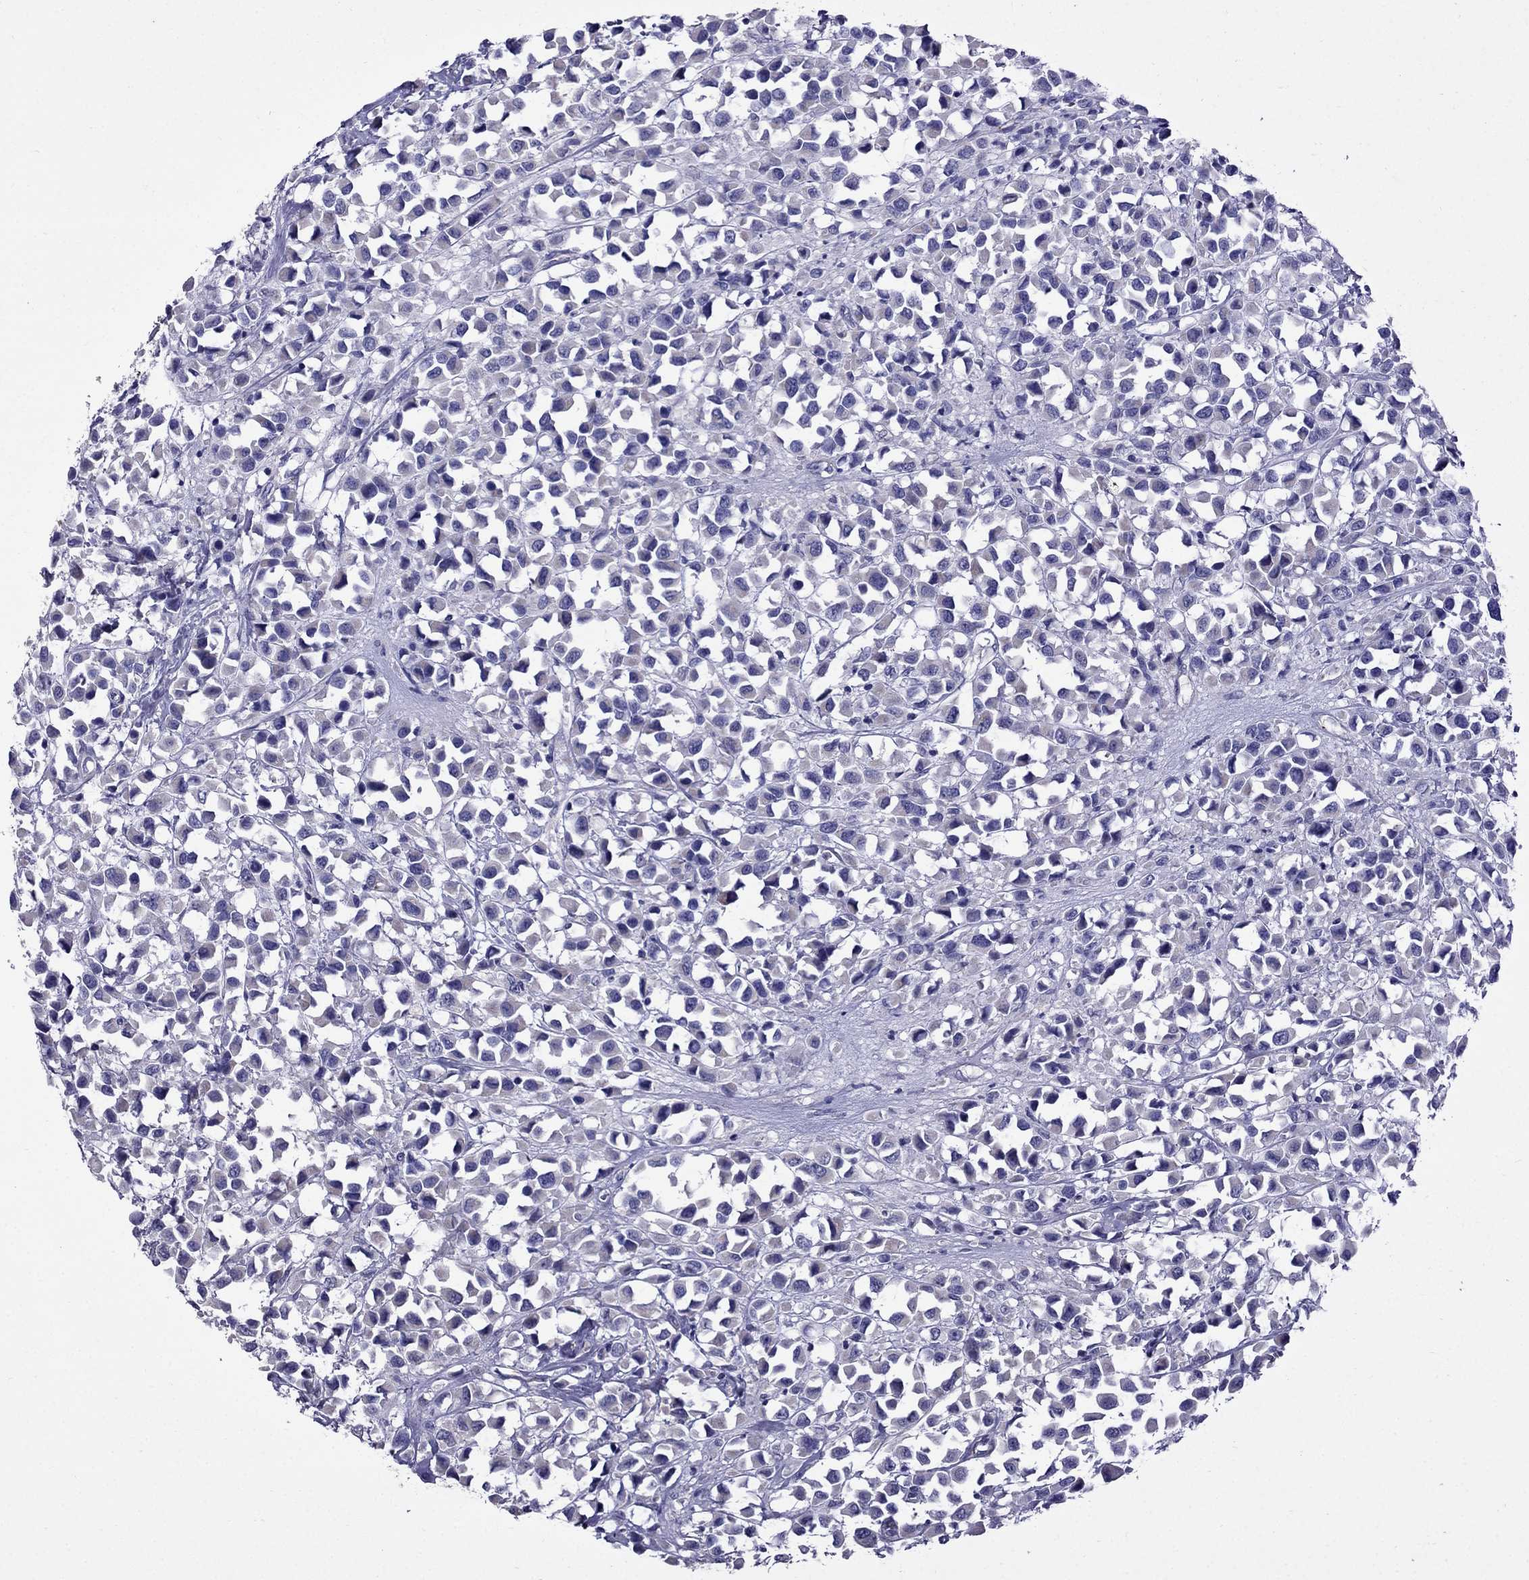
{"staining": {"intensity": "negative", "quantity": "none", "location": "none"}, "tissue": "breast cancer", "cell_type": "Tumor cells", "image_type": "cancer", "snomed": [{"axis": "morphology", "description": "Duct carcinoma"}, {"axis": "topography", "description": "Breast"}], "caption": "This is an IHC image of human invasive ductal carcinoma (breast). There is no positivity in tumor cells.", "gene": "OXCT2", "patient": {"sex": "female", "age": 61}}